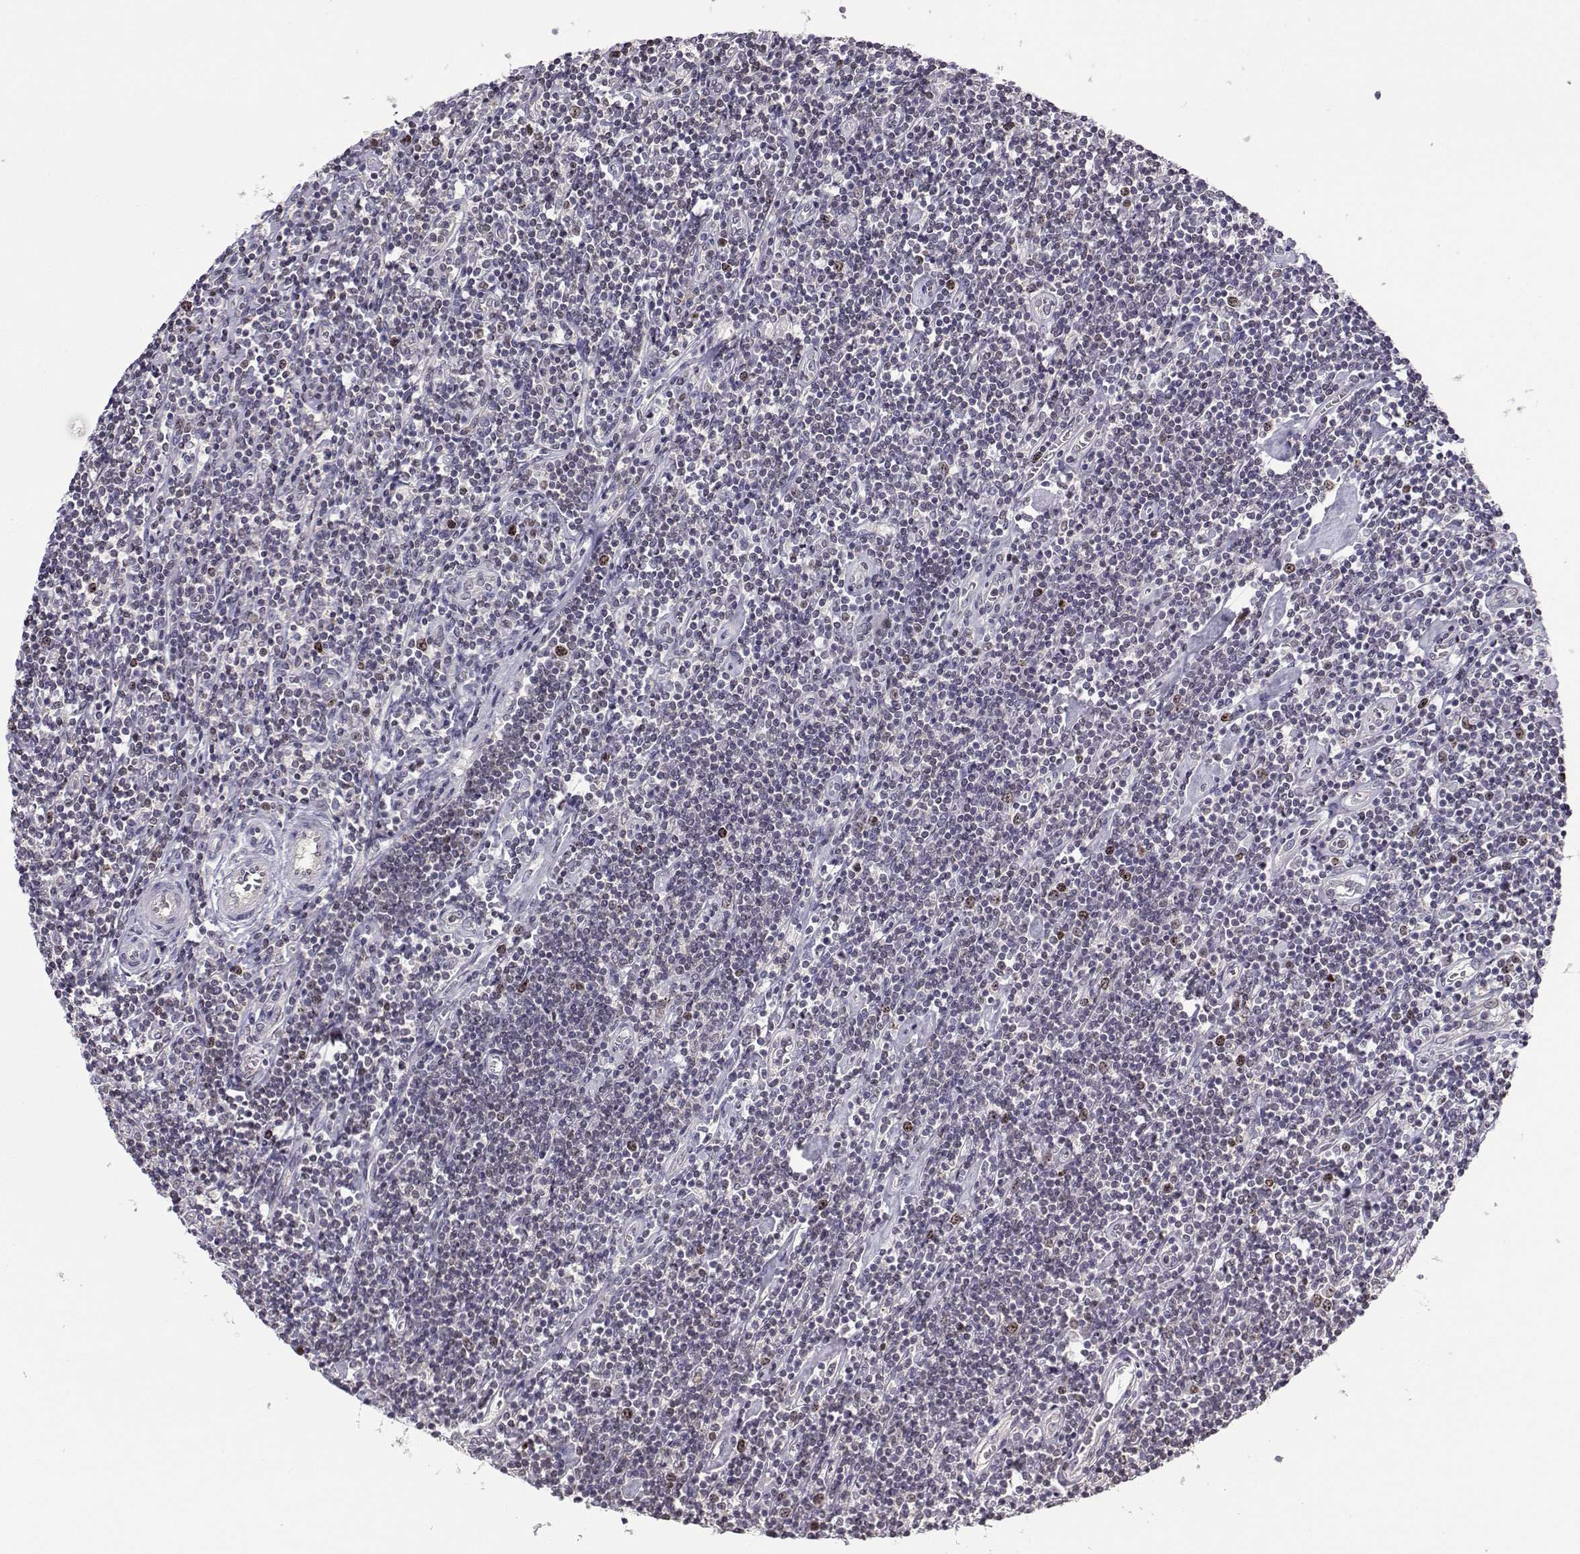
{"staining": {"intensity": "moderate", "quantity": "<25%", "location": "nuclear"}, "tissue": "lymphoma", "cell_type": "Tumor cells", "image_type": "cancer", "snomed": [{"axis": "morphology", "description": "Hodgkin's disease, NOS"}, {"axis": "topography", "description": "Lymph node"}], "caption": "Protein staining of Hodgkin's disease tissue shows moderate nuclear staining in about <25% of tumor cells. (Stains: DAB (3,3'-diaminobenzidine) in brown, nuclei in blue, Microscopy: brightfield microscopy at high magnification).", "gene": "INCENP", "patient": {"sex": "male", "age": 40}}